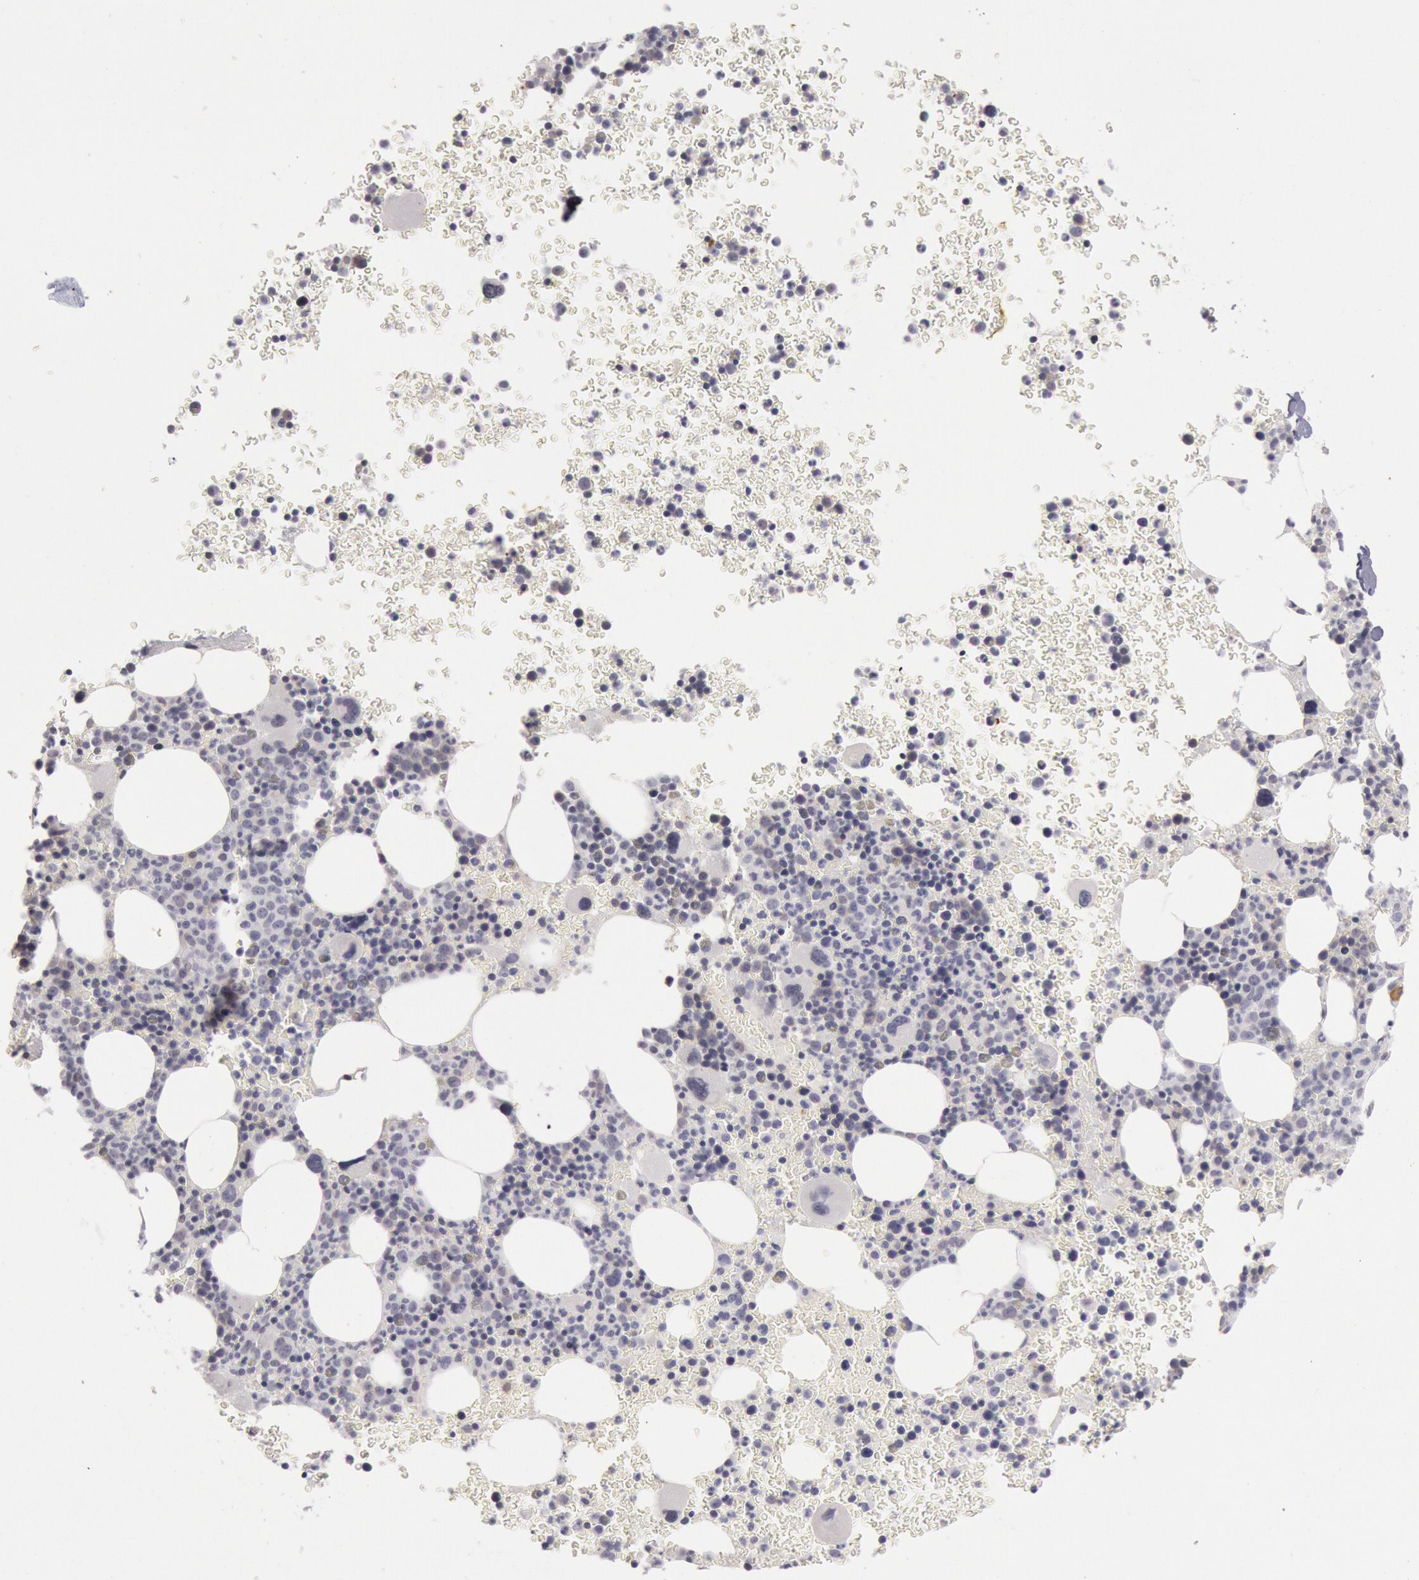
{"staining": {"intensity": "negative", "quantity": "none", "location": "none"}, "tissue": "bone marrow", "cell_type": "Hematopoietic cells", "image_type": "normal", "snomed": [{"axis": "morphology", "description": "Normal tissue, NOS"}, {"axis": "topography", "description": "Bone marrow"}], "caption": "High power microscopy photomicrograph of an immunohistochemistry image of normal bone marrow, revealing no significant expression in hematopoietic cells.", "gene": "JOSD1", "patient": {"sex": "male", "age": 69}}